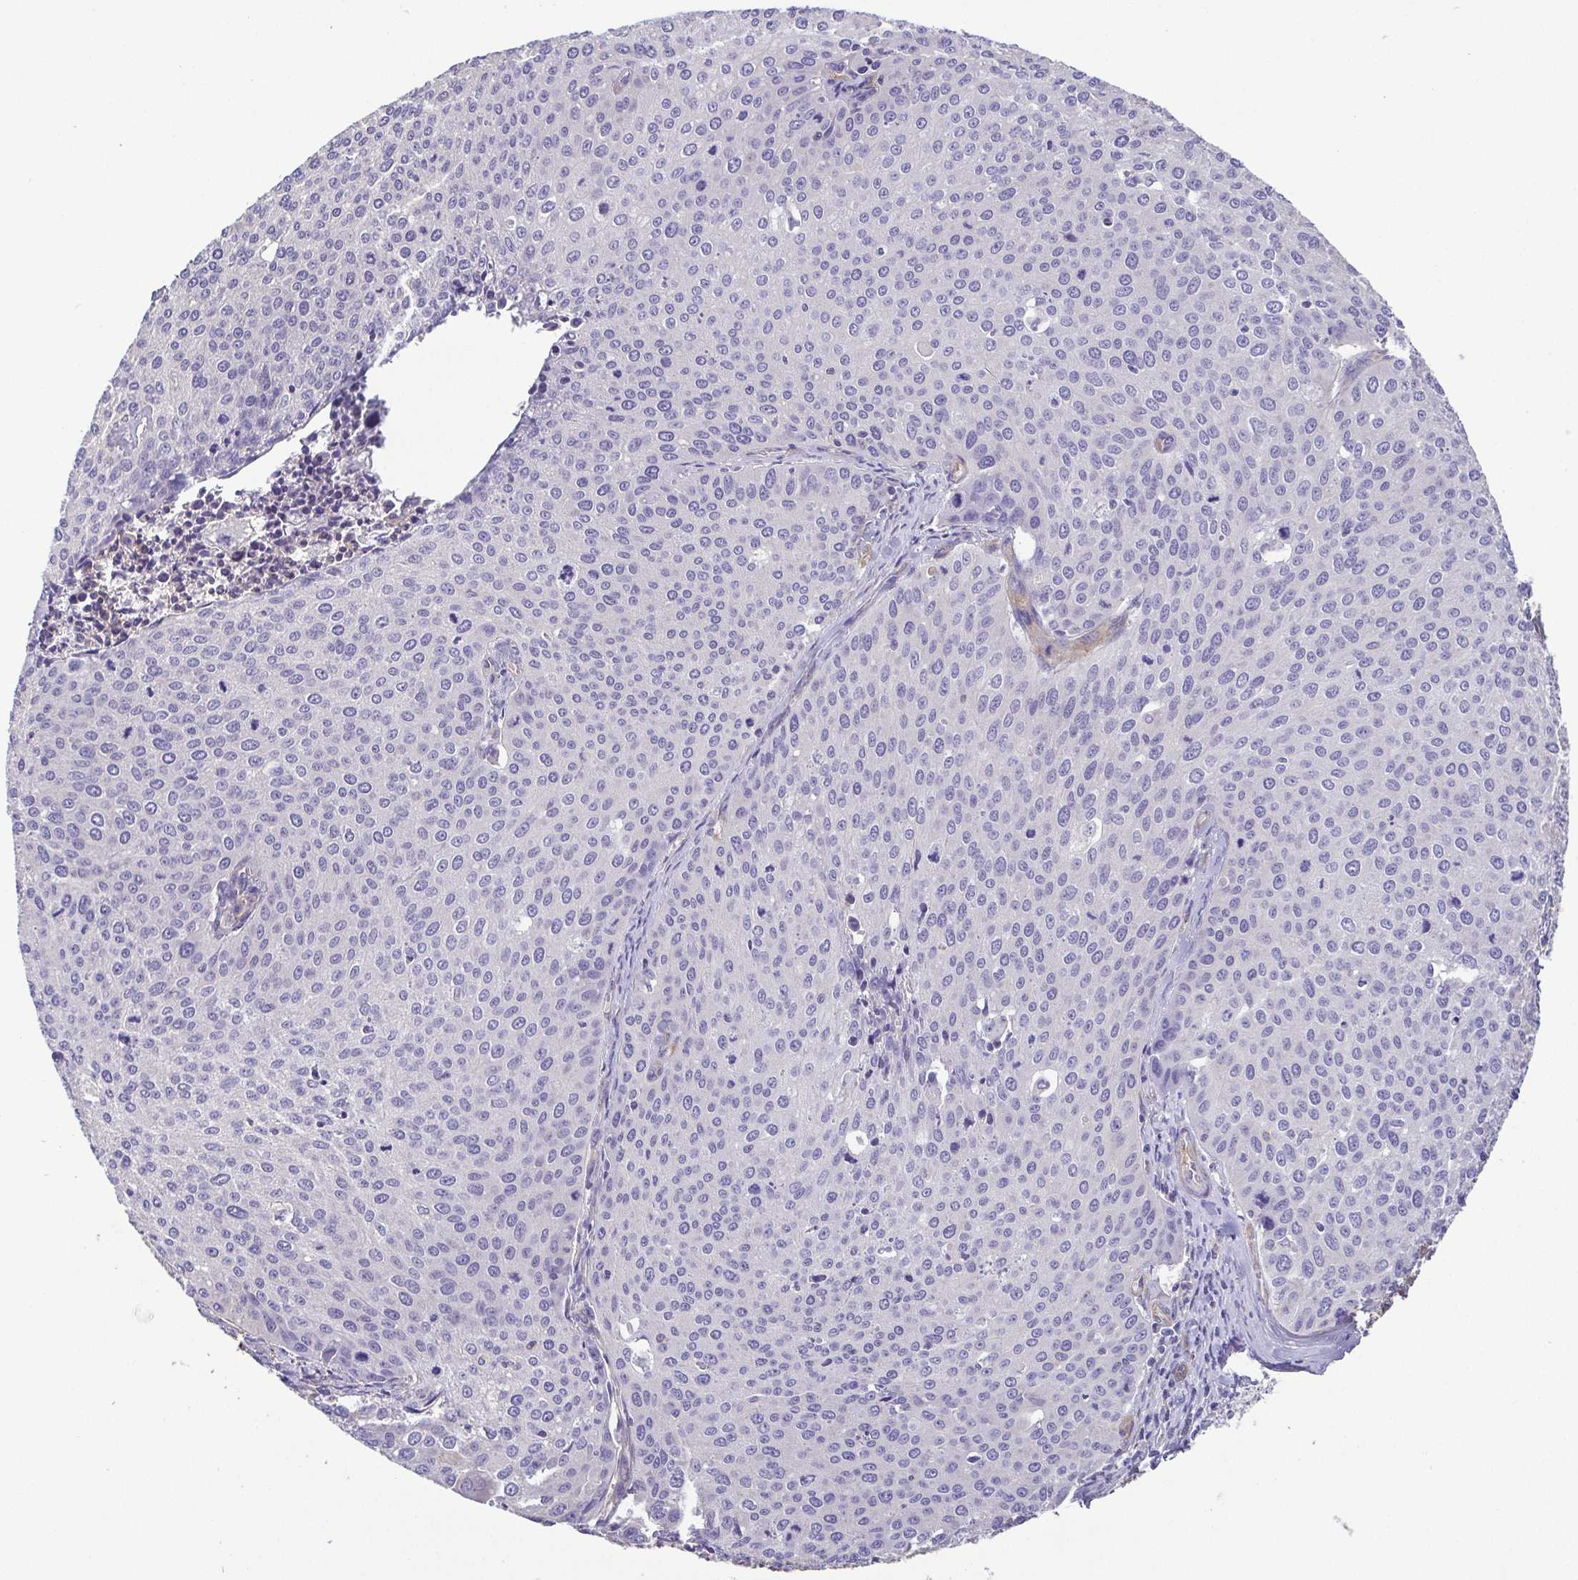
{"staining": {"intensity": "negative", "quantity": "none", "location": "none"}, "tissue": "cervical cancer", "cell_type": "Tumor cells", "image_type": "cancer", "snomed": [{"axis": "morphology", "description": "Squamous cell carcinoma, NOS"}, {"axis": "topography", "description": "Cervix"}], "caption": "This is an immunohistochemistry histopathology image of human cervical cancer. There is no positivity in tumor cells.", "gene": "MYL6", "patient": {"sex": "female", "age": 38}}